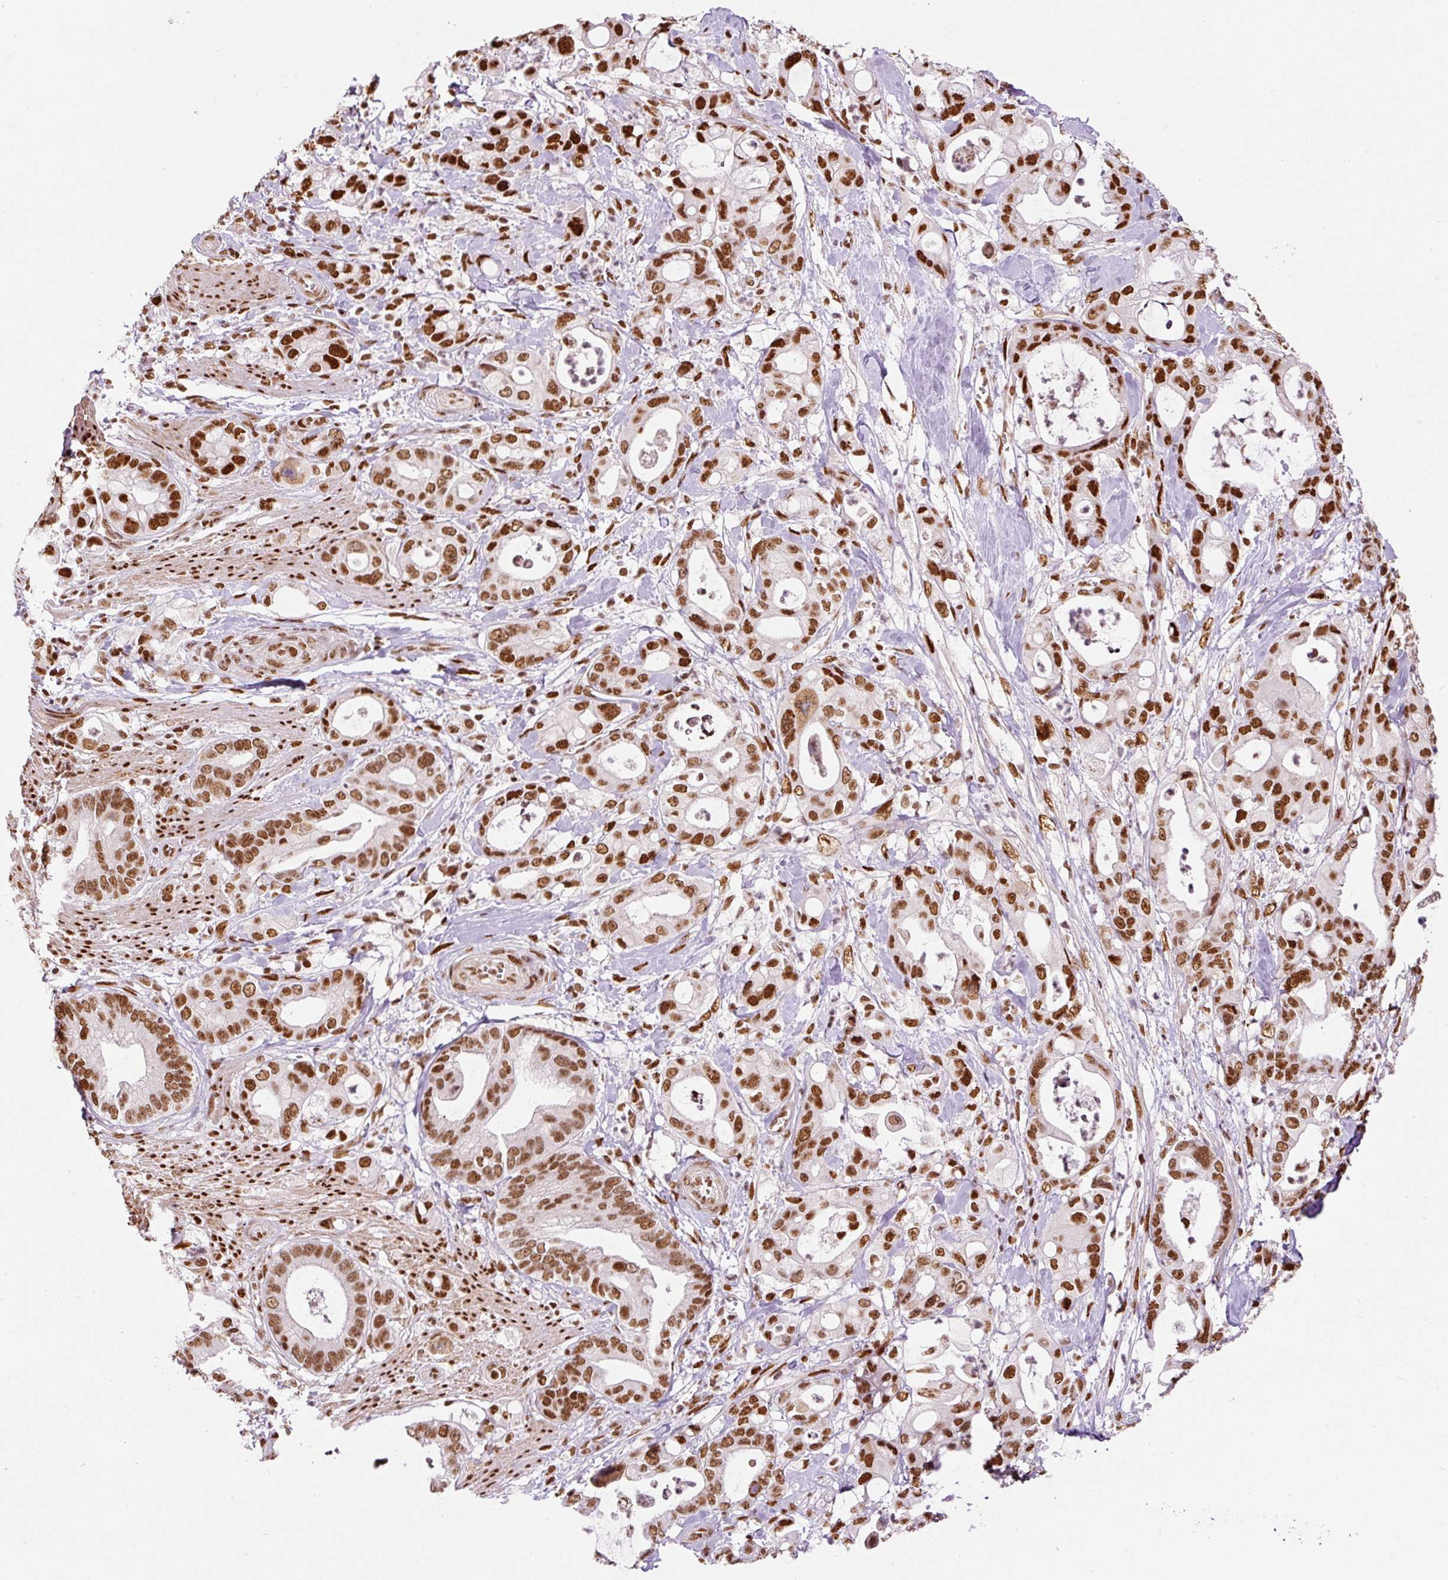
{"staining": {"intensity": "strong", "quantity": ">75%", "location": "nuclear"}, "tissue": "pancreatic cancer", "cell_type": "Tumor cells", "image_type": "cancer", "snomed": [{"axis": "morphology", "description": "Adenocarcinoma, NOS"}, {"axis": "topography", "description": "Pancreas"}], "caption": "Immunohistochemistry staining of pancreatic cancer (adenocarcinoma), which exhibits high levels of strong nuclear expression in approximately >75% of tumor cells indicating strong nuclear protein positivity. The staining was performed using DAB (brown) for protein detection and nuclei were counterstained in hematoxylin (blue).", "gene": "HNRNPC", "patient": {"sex": "male", "age": 68}}